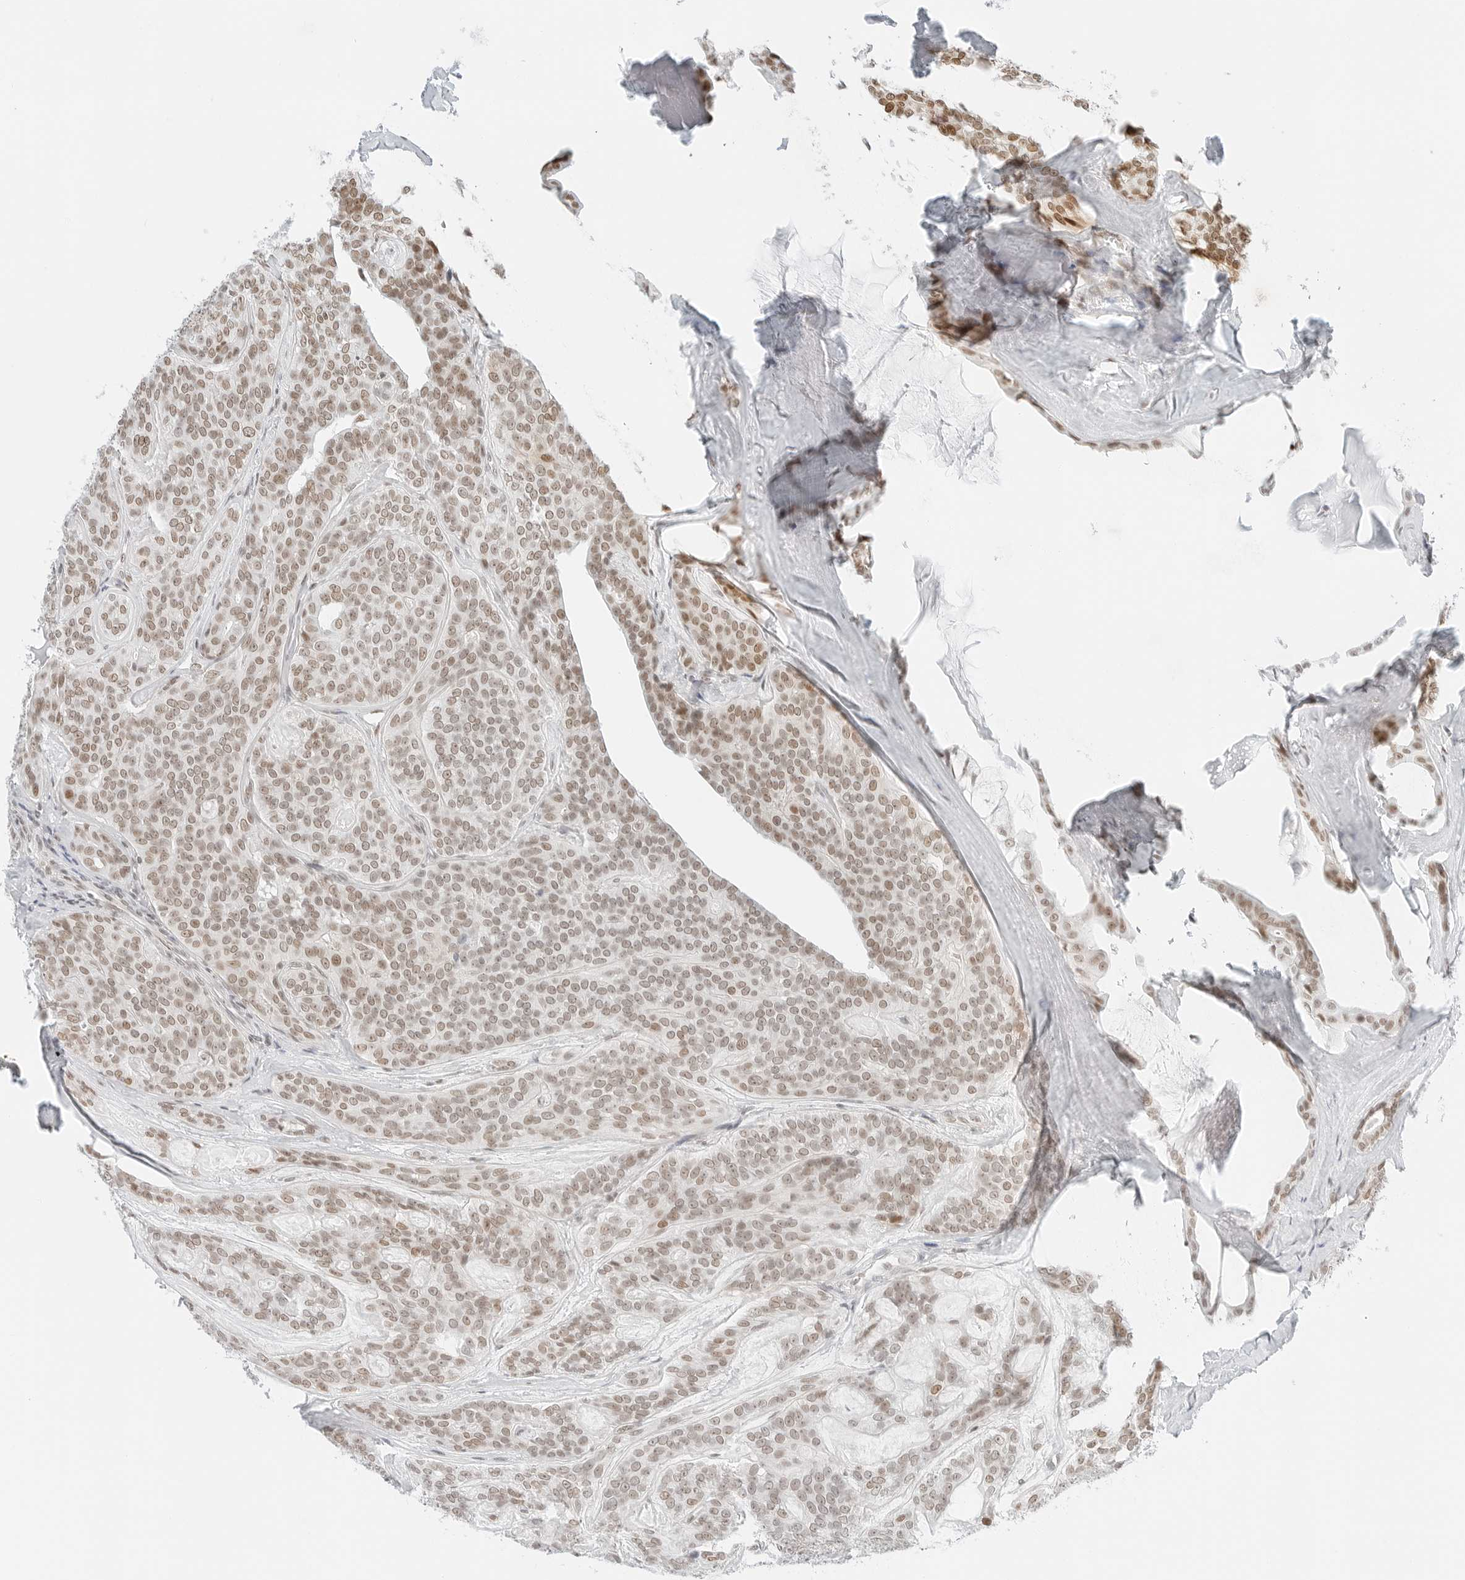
{"staining": {"intensity": "moderate", "quantity": ">75%", "location": "nuclear"}, "tissue": "head and neck cancer", "cell_type": "Tumor cells", "image_type": "cancer", "snomed": [{"axis": "morphology", "description": "Adenocarcinoma, NOS"}, {"axis": "topography", "description": "Head-Neck"}], "caption": "Moderate nuclear staining for a protein is present in approximately >75% of tumor cells of head and neck cancer (adenocarcinoma) using IHC.", "gene": "CRTC2", "patient": {"sex": "male", "age": 66}}